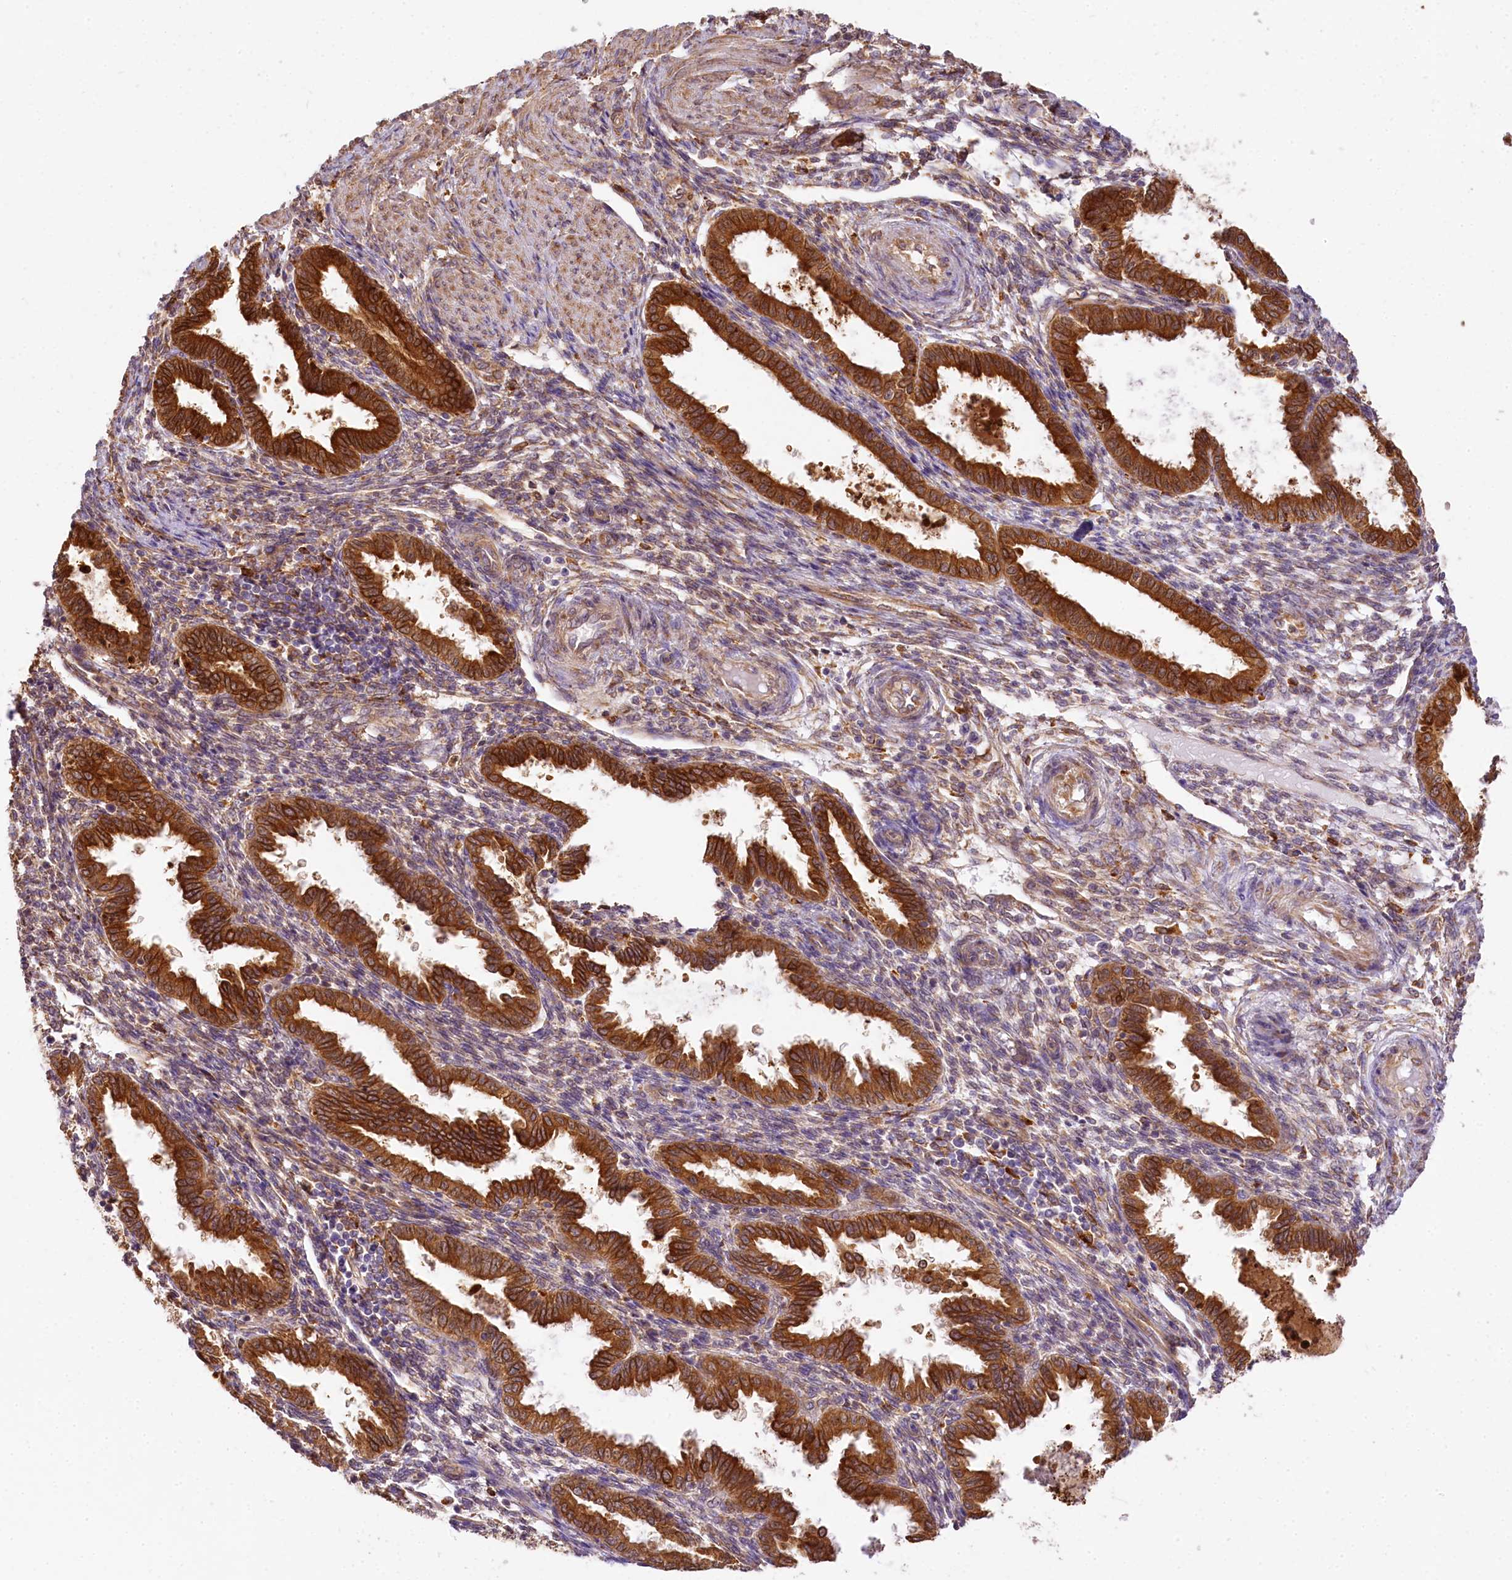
{"staining": {"intensity": "moderate", "quantity": "25%-75%", "location": "cytoplasmic/membranous"}, "tissue": "endometrium", "cell_type": "Cells in endometrial stroma", "image_type": "normal", "snomed": [{"axis": "morphology", "description": "Normal tissue, NOS"}, {"axis": "topography", "description": "Endometrium"}], "caption": "About 25%-75% of cells in endometrial stroma in normal endometrium reveal moderate cytoplasmic/membranous protein staining as visualized by brown immunohistochemical staining.", "gene": "PPIP5K2", "patient": {"sex": "female", "age": 33}}